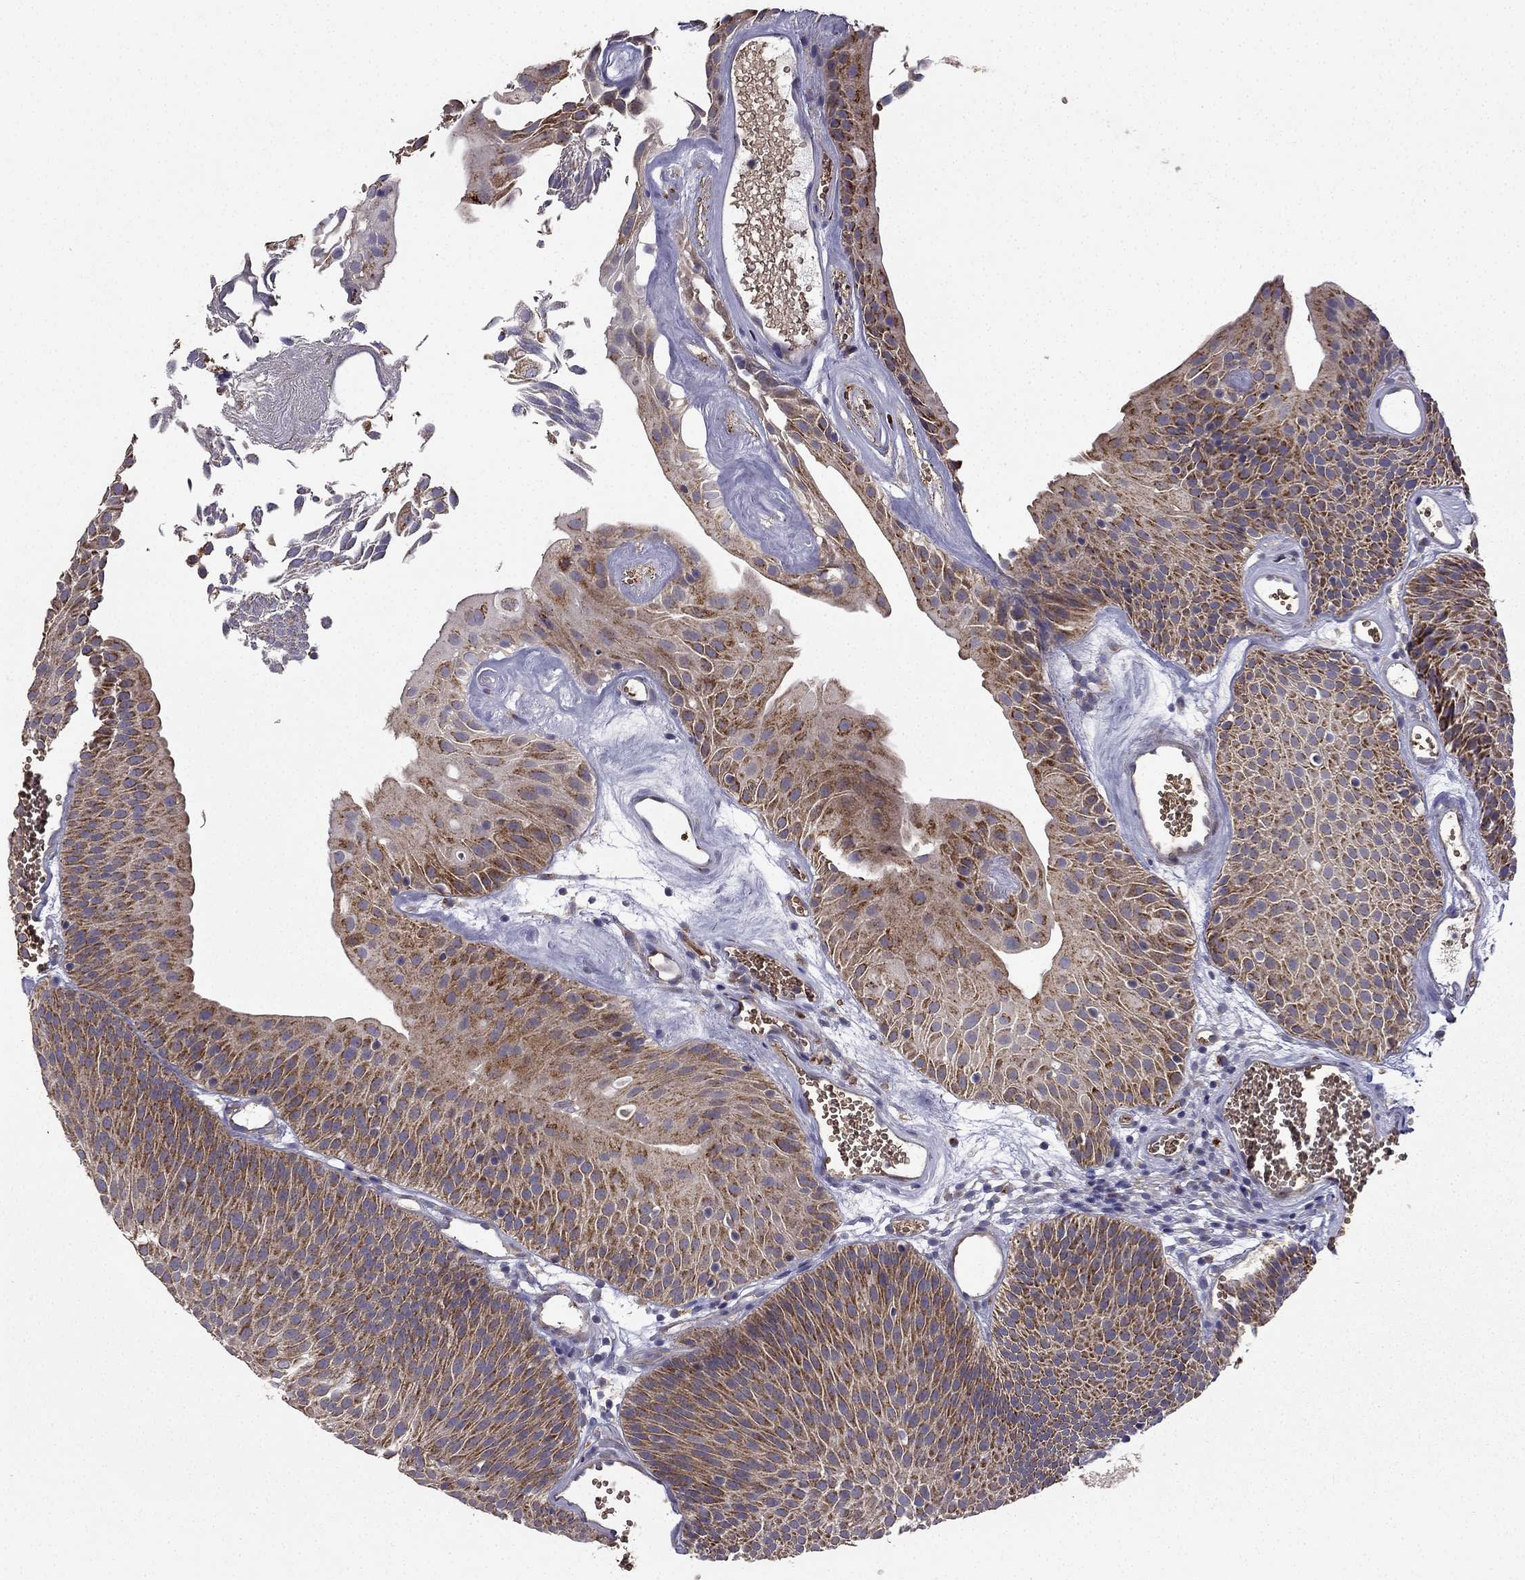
{"staining": {"intensity": "strong", "quantity": ">75%", "location": "cytoplasmic/membranous"}, "tissue": "urothelial cancer", "cell_type": "Tumor cells", "image_type": "cancer", "snomed": [{"axis": "morphology", "description": "Urothelial carcinoma, Low grade"}, {"axis": "topography", "description": "Urinary bladder"}], "caption": "A high-resolution image shows immunohistochemistry staining of low-grade urothelial carcinoma, which demonstrates strong cytoplasmic/membranous expression in about >75% of tumor cells.", "gene": "B4GALT7", "patient": {"sex": "male", "age": 52}}